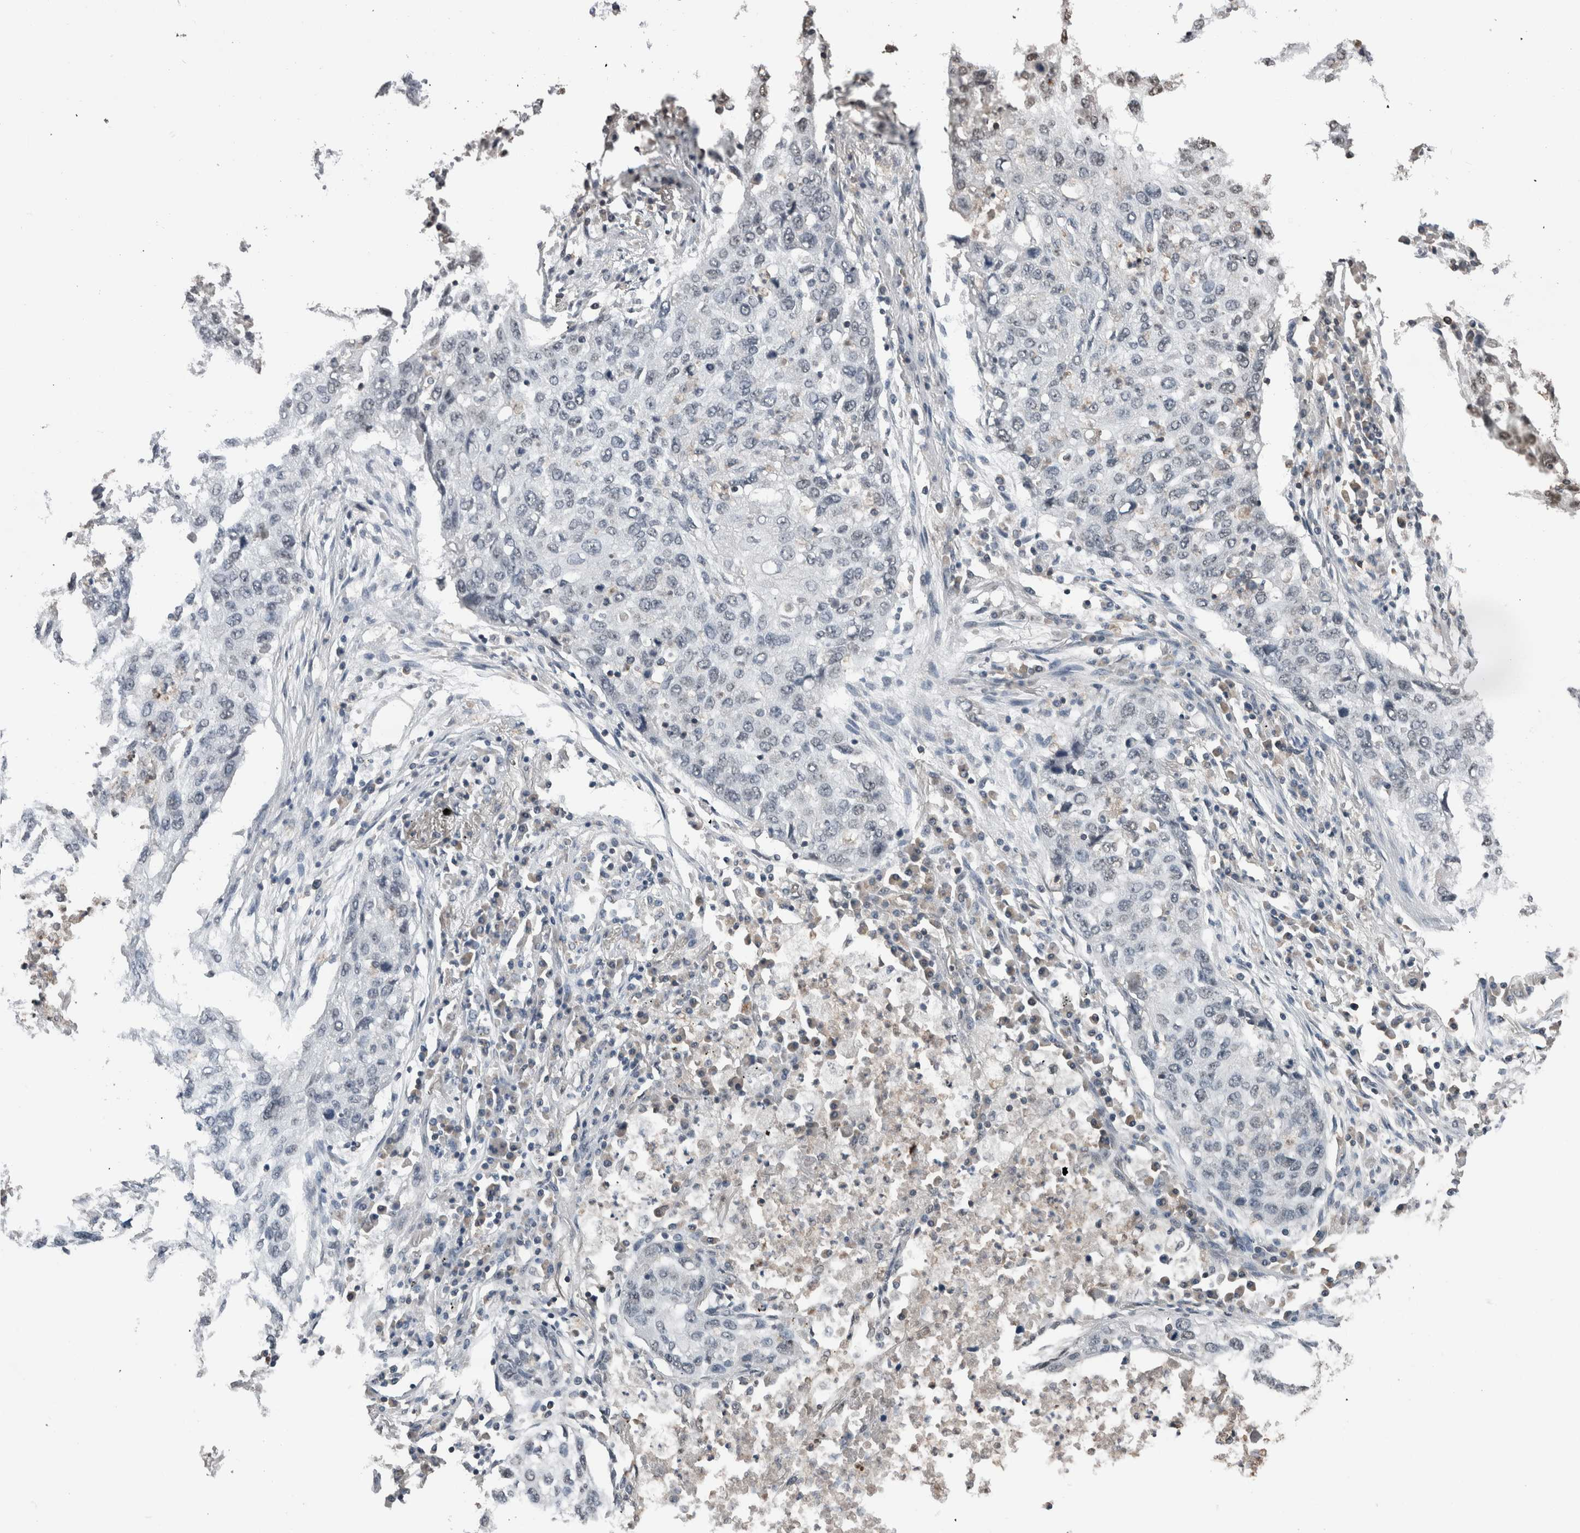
{"staining": {"intensity": "negative", "quantity": "none", "location": "none"}, "tissue": "lung cancer", "cell_type": "Tumor cells", "image_type": "cancer", "snomed": [{"axis": "morphology", "description": "Squamous cell carcinoma, NOS"}, {"axis": "topography", "description": "Lung"}], "caption": "High magnification brightfield microscopy of lung squamous cell carcinoma stained with DAB (3,3'-diaminobenzidine) (brown) and counterstained with hematoxylin (blue): tumor cells show no significant staining.", "gene": "MAFF", "patient": {"sex": "female", "age": 63}}